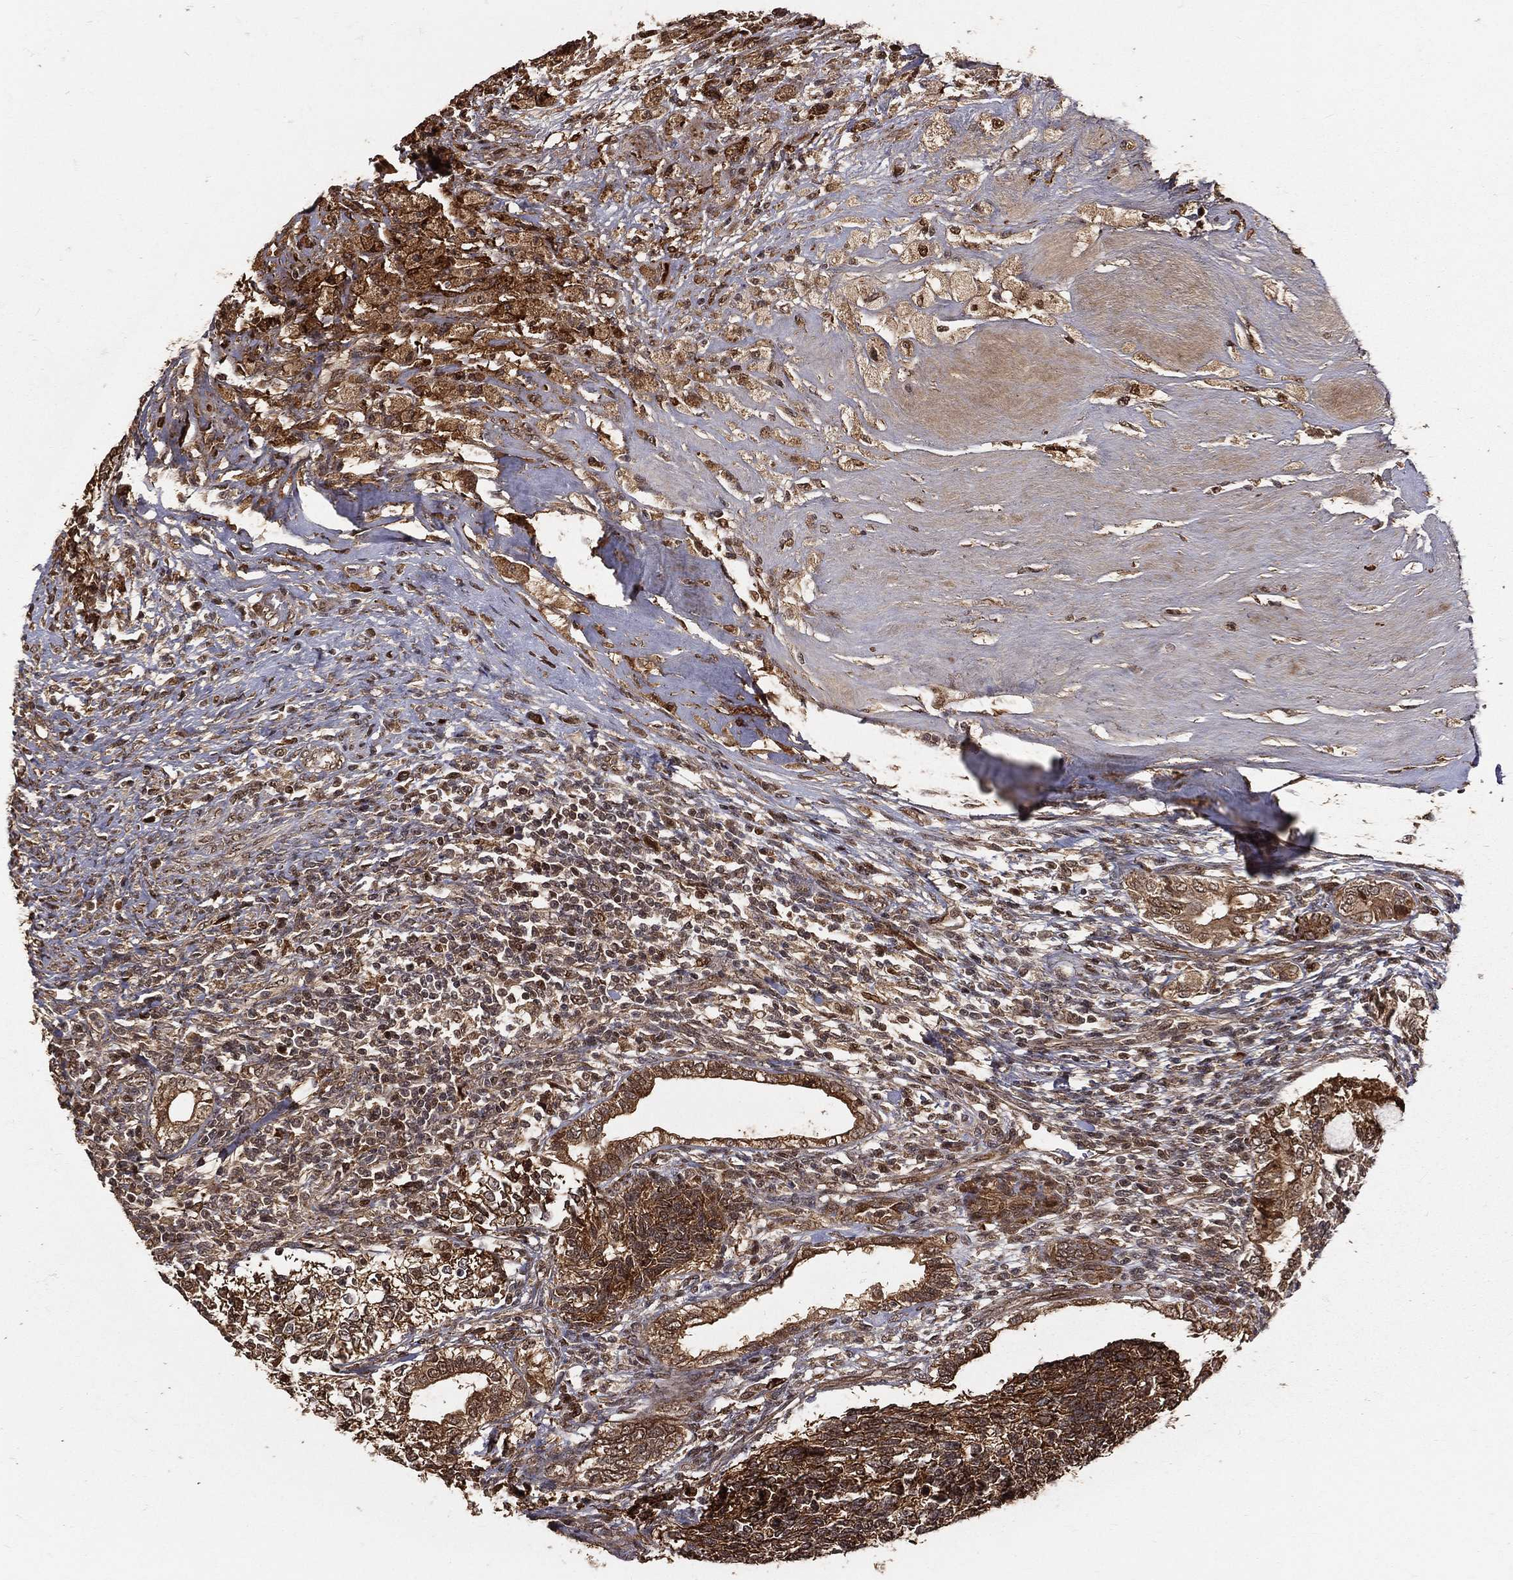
{"staining": {"intensity": "strong", "quantity": "<25%", "location": "cytoplasmic/membranous"}, "tissue": "testis cancer", "cell_type": "Tumor cells", "image_type": "cancer", "snomed": [{"axis": "morphology", "description": "Seminoma, NOS"}, {"axis": "morphology", "description": "Carcinoma, Embryonal, NOS"}, {"axis": "topography", "description": "Testis"}], "caption": "Tumor cells display strong cytoplasmic/membranous expression in approximately <25% of cells in testis cancer.", "gene": "MAPK1", "patient": {"sex": "male", "age": 41}}